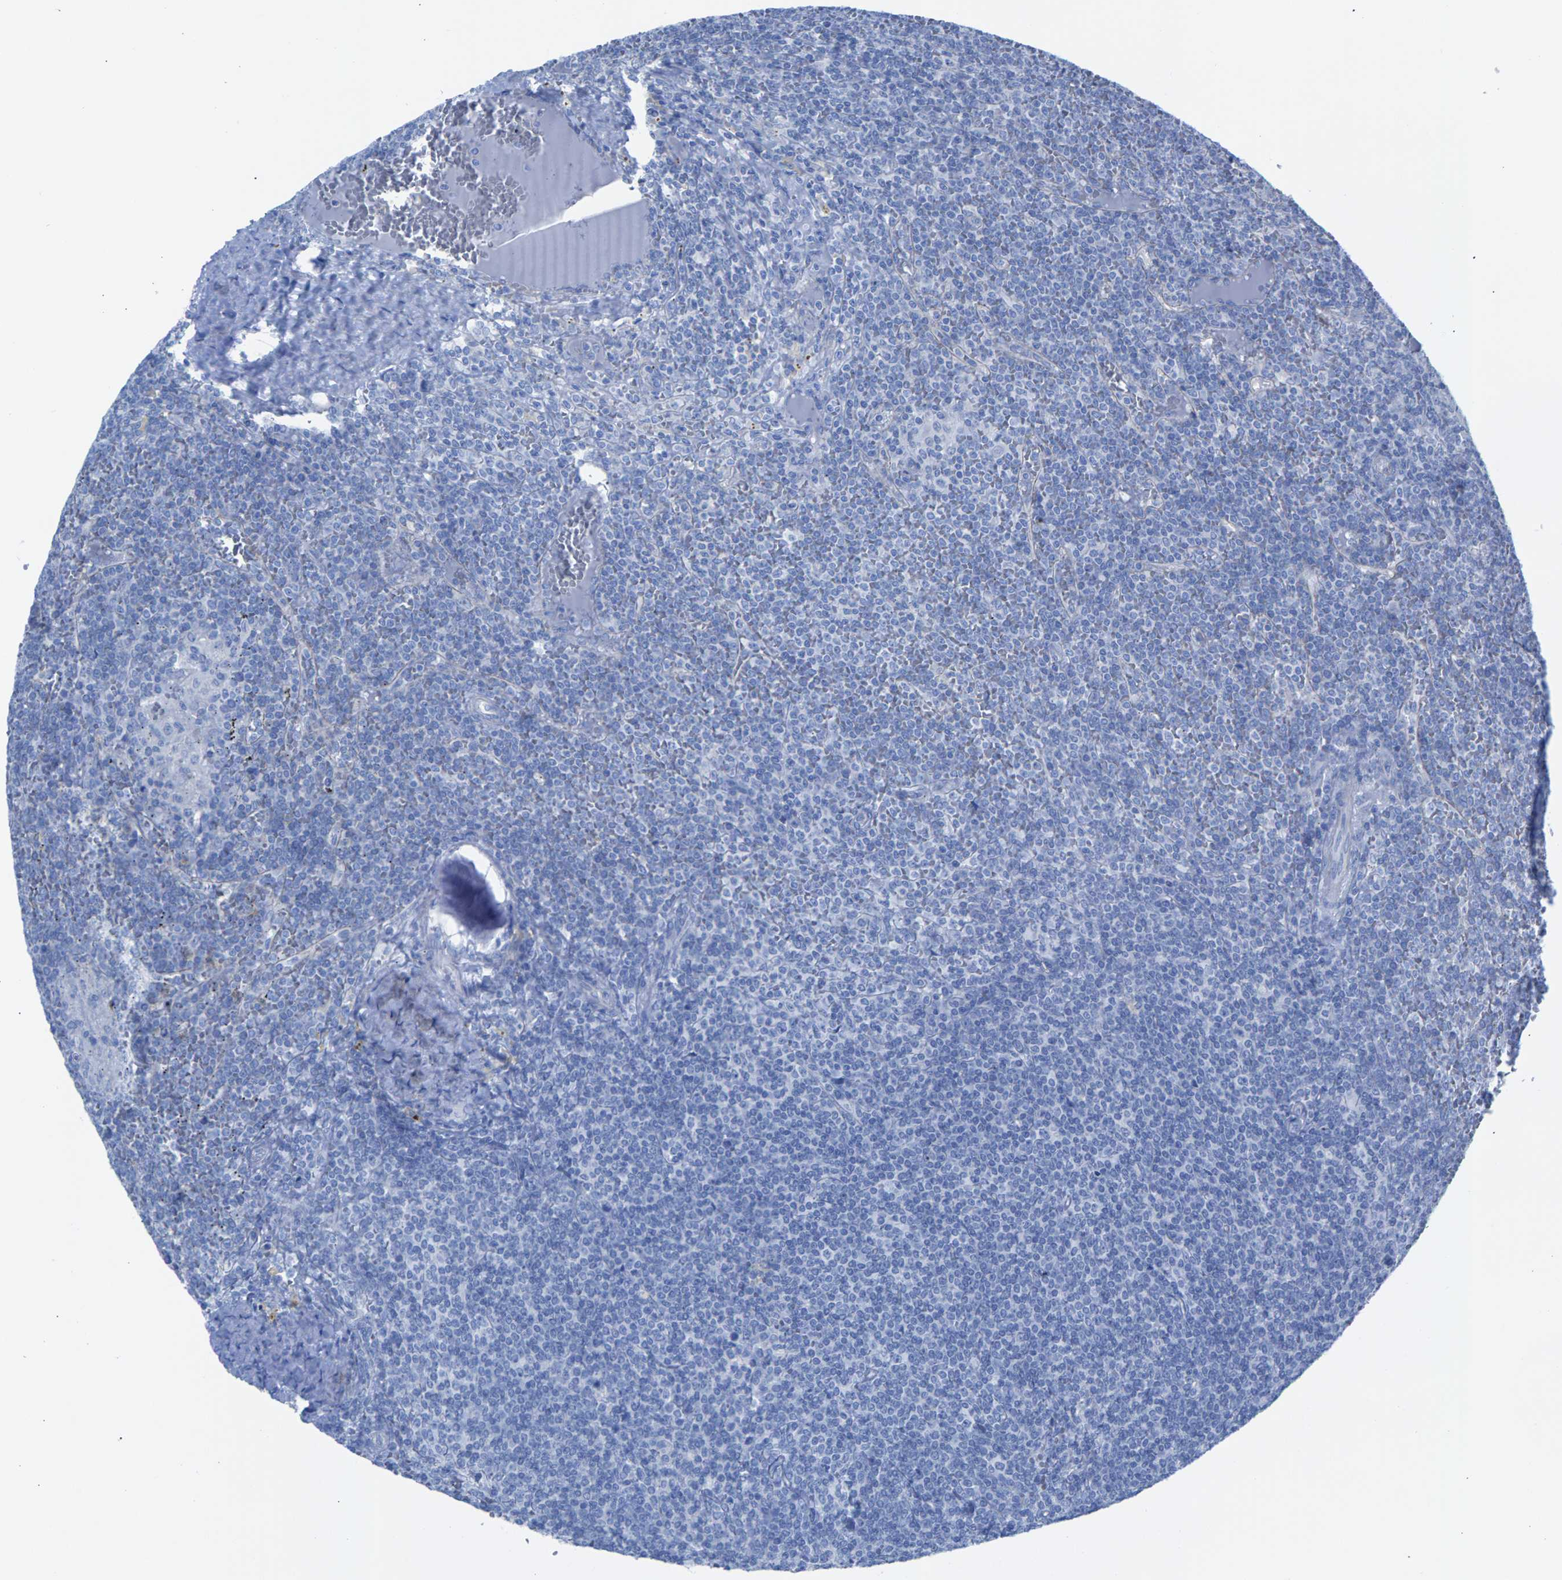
{"staining": {"intensity": "negative", "quantity": "none", "location": "none"}, "tissue": "lymphoma", "cell_type": "Tumor cells", "image_type": "cancer", "snomed": [{"axis": "morphology", "description": "Malignant lymphoma, non-Hodgkin's type, Low grade"}, {"axis": "topography", "description": "Spleen"}], "caption": "Human lymphoma stained for a protein using immunohistochemistry demonstrates no positivity in tumor cells.", "gene": "CPA1", "patient": {"sex": "female", "age": 19}}